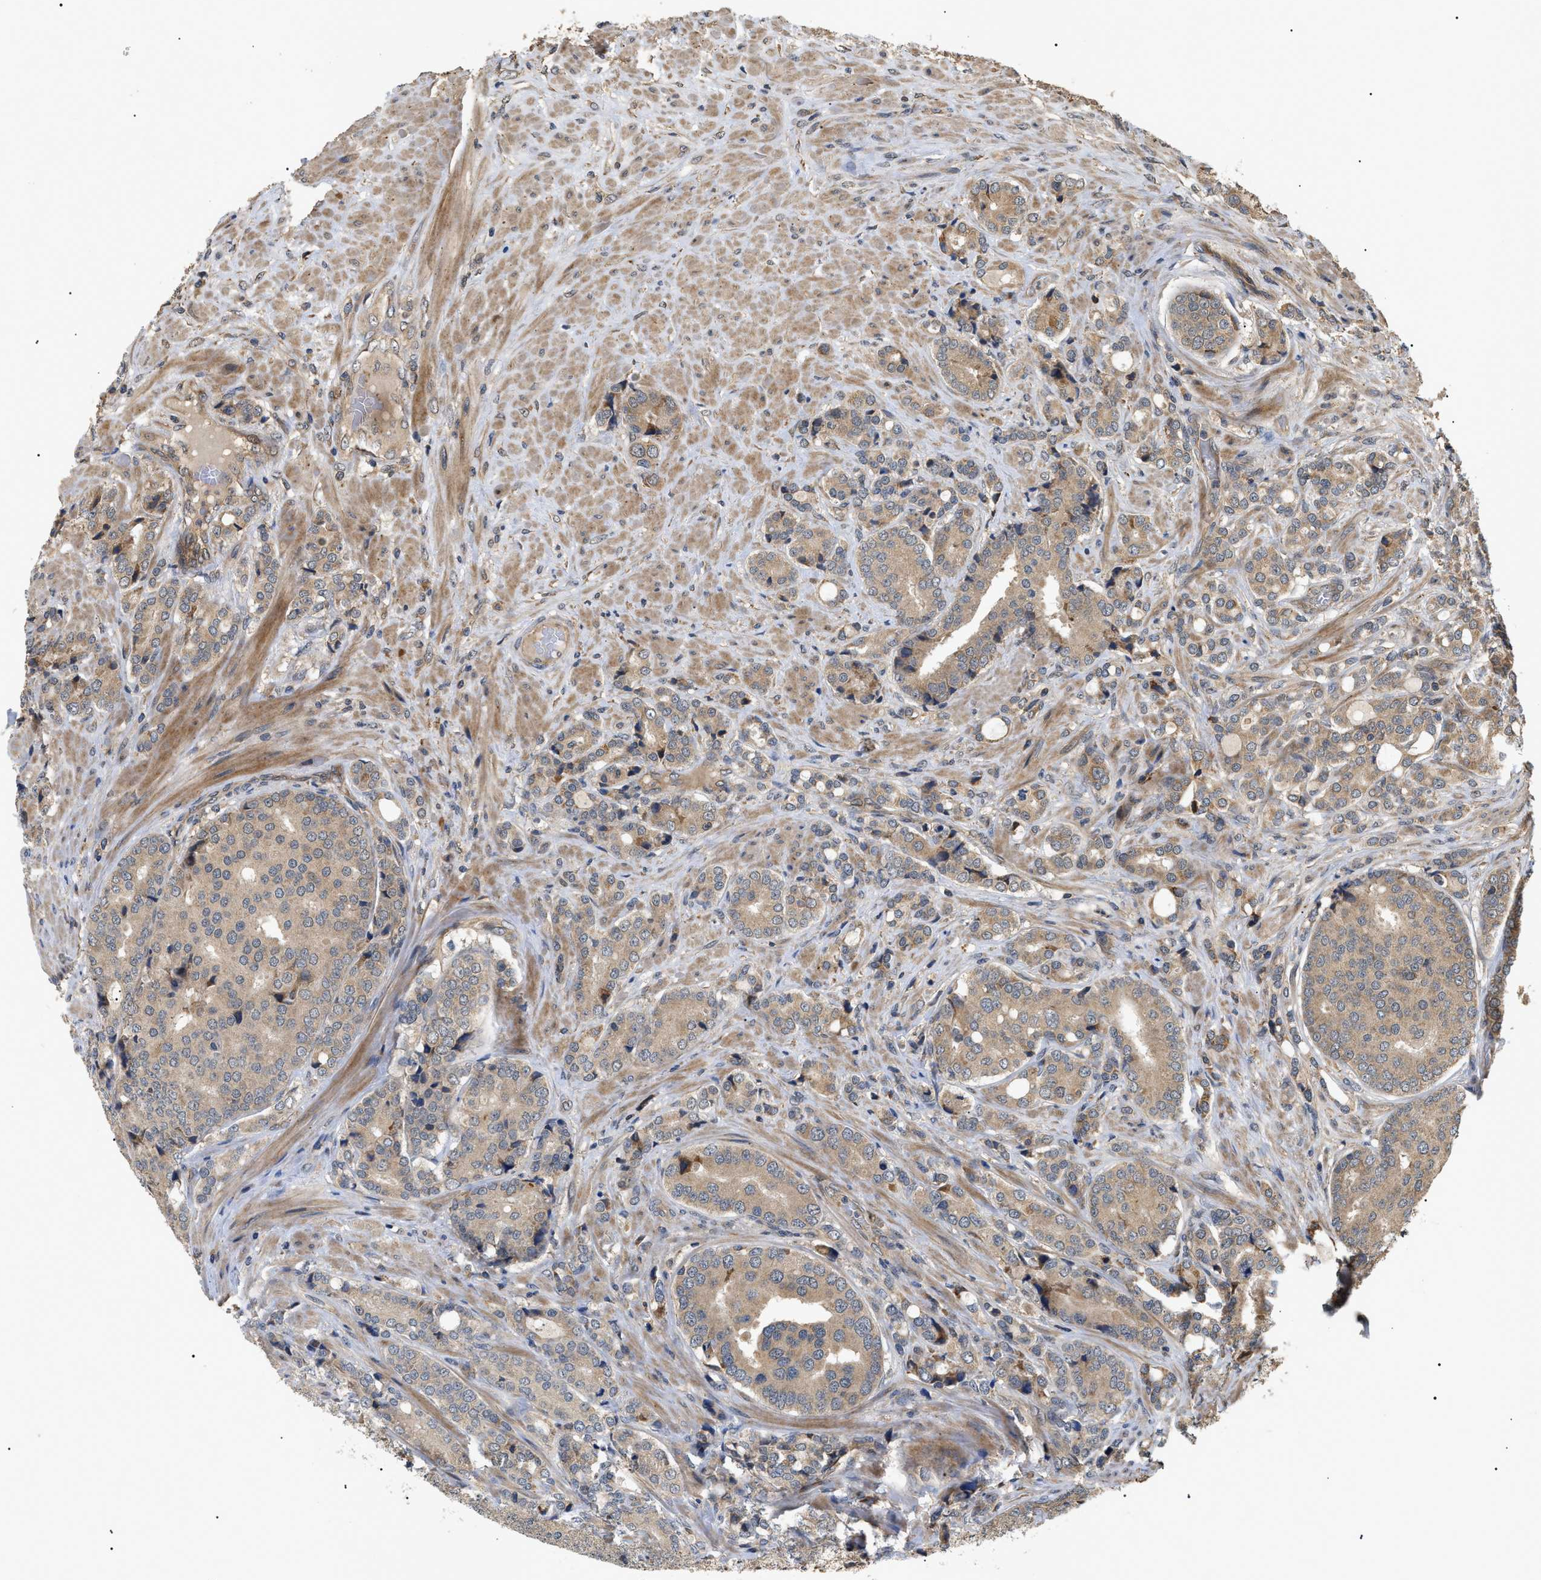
{"staining": {"intensity": "weak", "quantity": ">75%", "location": "cytoplasmic/membranous"}, "tissue": "prostate cancer", "cell_type": "Tumor cells", "image_type": "cancer", "snomed": [{"axis": "morphology", "description": "Adenocarcinoma, High grade"}, {"axis": "topography", "description": "Prostate"}], "caption": "Brown immunohistochemical staining in human high-grade adenocarcinoma (prostate) demonstrates weak cytoplasmic/membranous positivity in about >75% of tumor cells. The staining is performed using DAB (3,3'-diaminobenzidine) brown chromogen to label protein expression. The nuclei are counter-stained blue using hematoxylin.", "gene": "ASTL", "patient": {"sex": "male", "age": 50}}